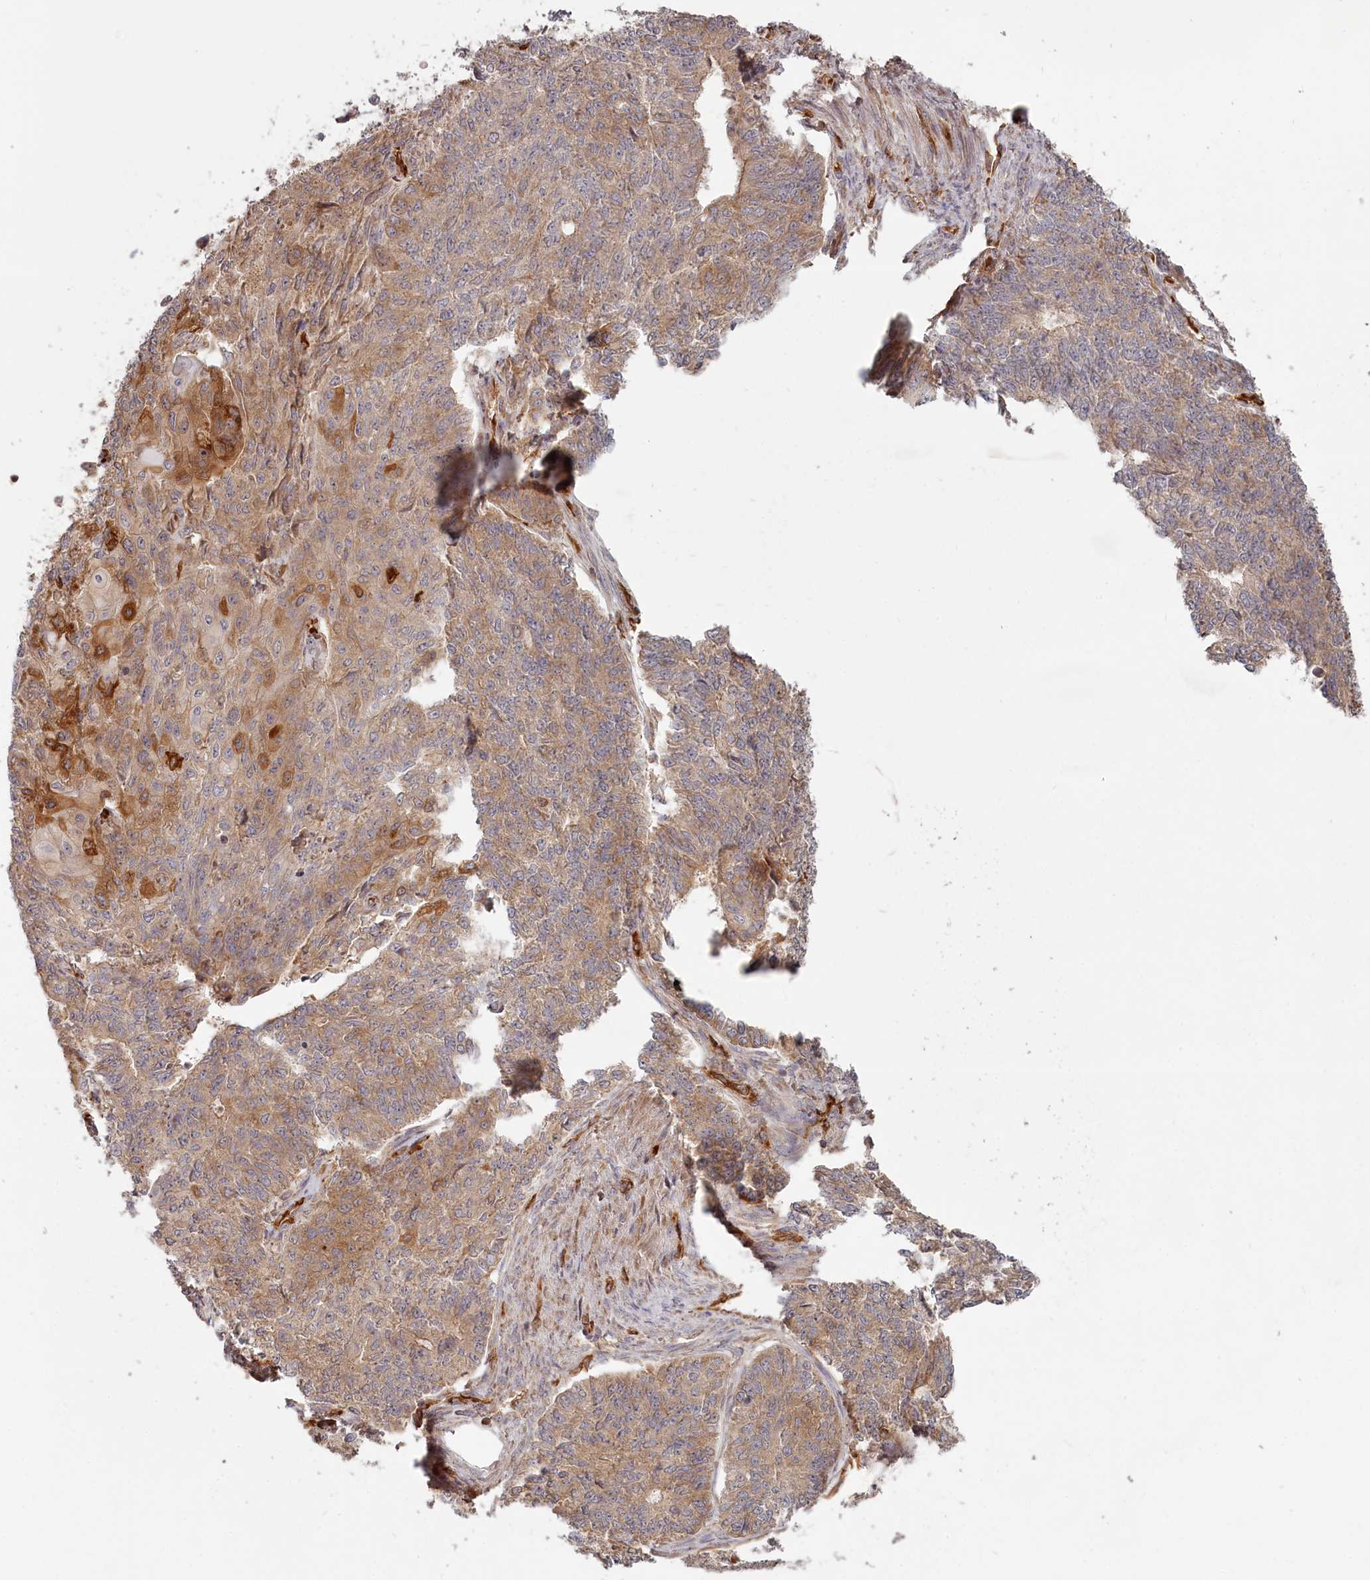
{"staining": {"intensity": "moderate", "quantity": ">75%", "location": "cytoplasmic/membranous"}, "tissue": "endometrial cancer", "cell_type": "Tumor cells", "image_type": "cancer", "snomed": [{"axis": "morphology", "description": "Adenocarcinoma, NOS"}, {"axis": "topography", "description": "Endometrium"}], "caption": "Moderate cytoplasmic/membranous protein staining is seen in about >75% of tumor cells in endometrial cancer. (Stains: DAB (3,3'-diaminobenzidine) in brown, nuclei in blue, Microscopy: brightfield microscopy at high magnification).", "gene": "TMIE", "patient": {"sex": "female", "age": 32}}